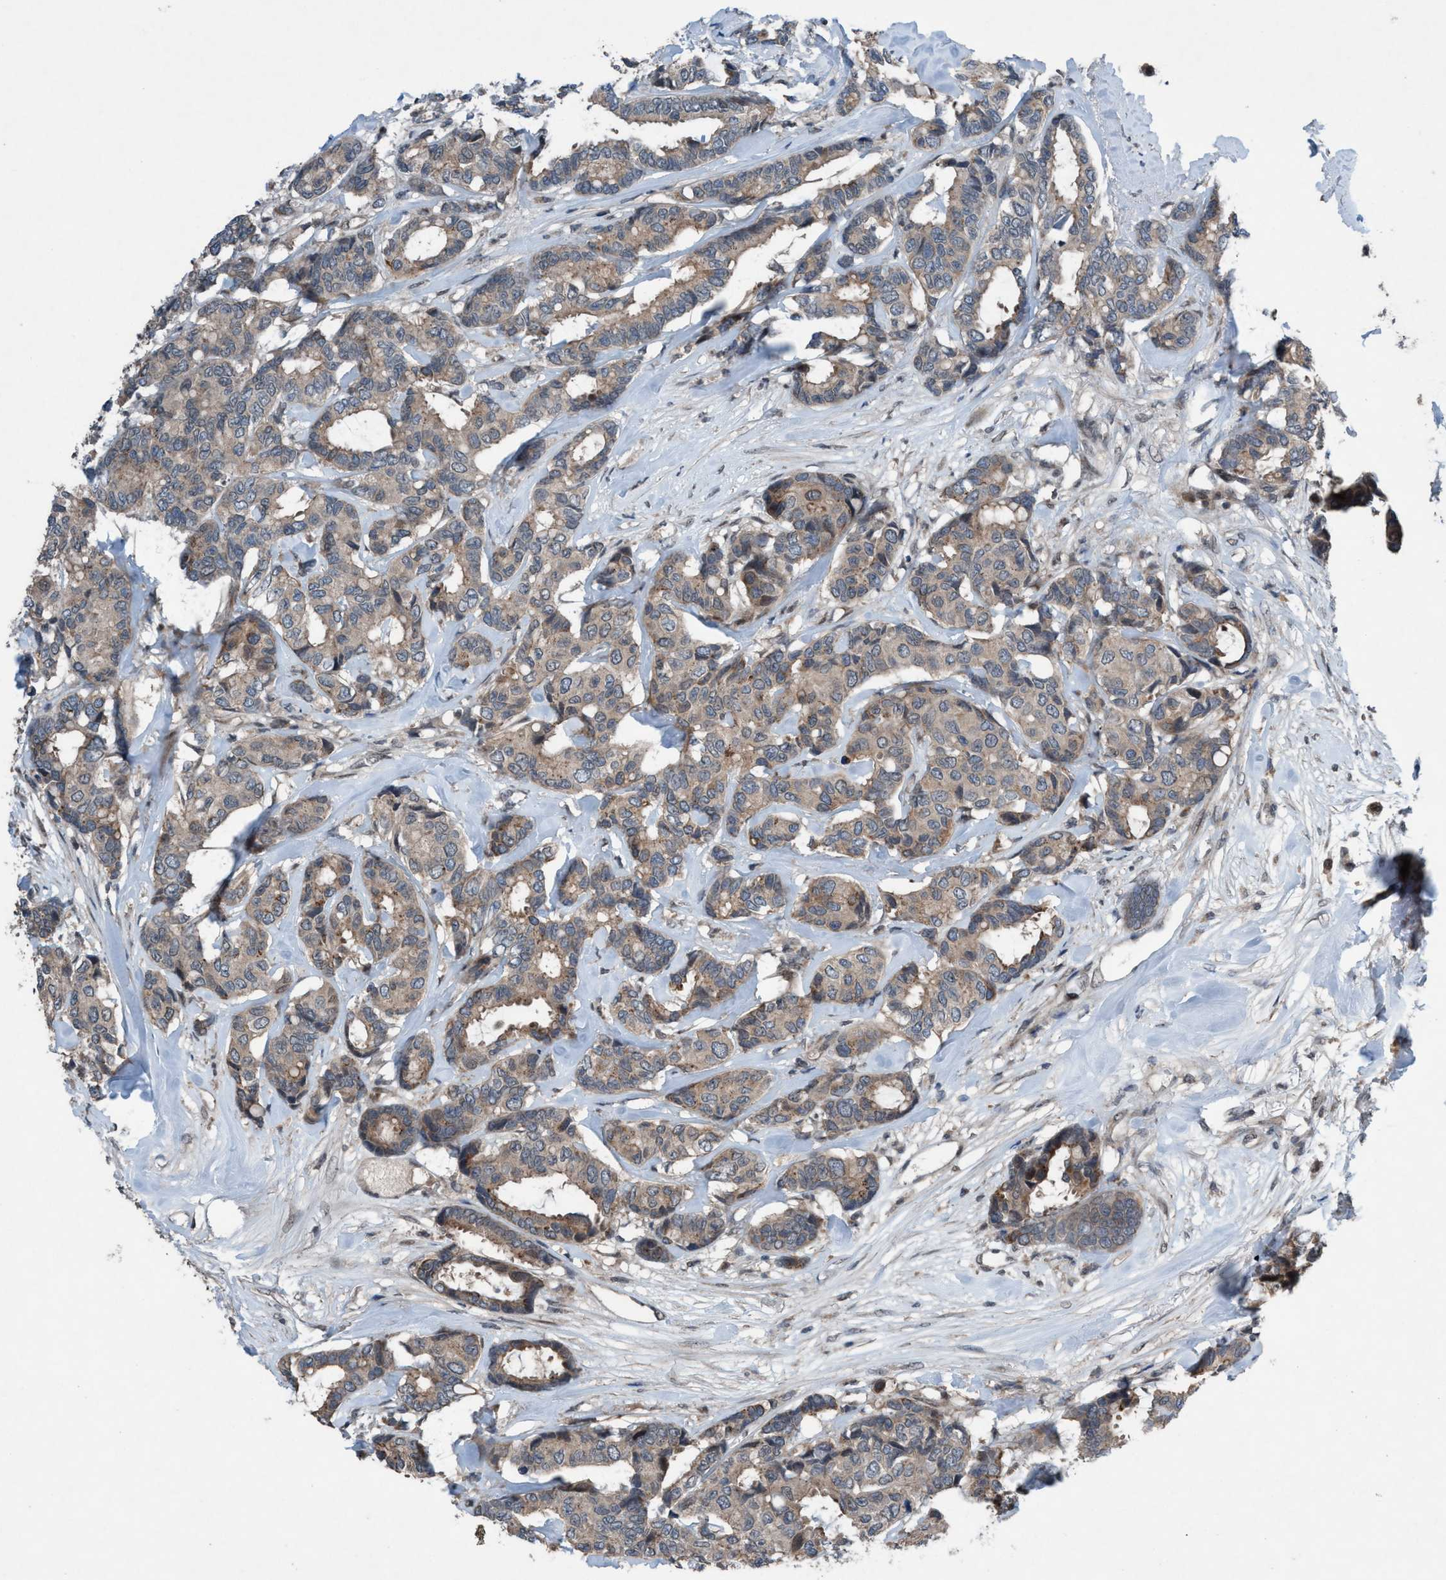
{"staining": {"intensity": "weak", "quantity": ">75%", "location": "cytoplasmic/membranous"}, "tissue": "breast cancer", "cell_type": "Tumor cells", "image_type": "cancer", "snomed": [{"axis": "morphology", "description": "Duct carcinoma"}, {"axis": "topography", "description": "Breast"}], "caption": "This photomicrograph shows immunohistochemistry (IHC) staining of human breast infiltrating ductal carcinoma, with low weak cytoplasmic/membranous staining in about >75% of tumor cells.", "gene": "NISCH", "patient": {"sex": "female", "age": 87}}